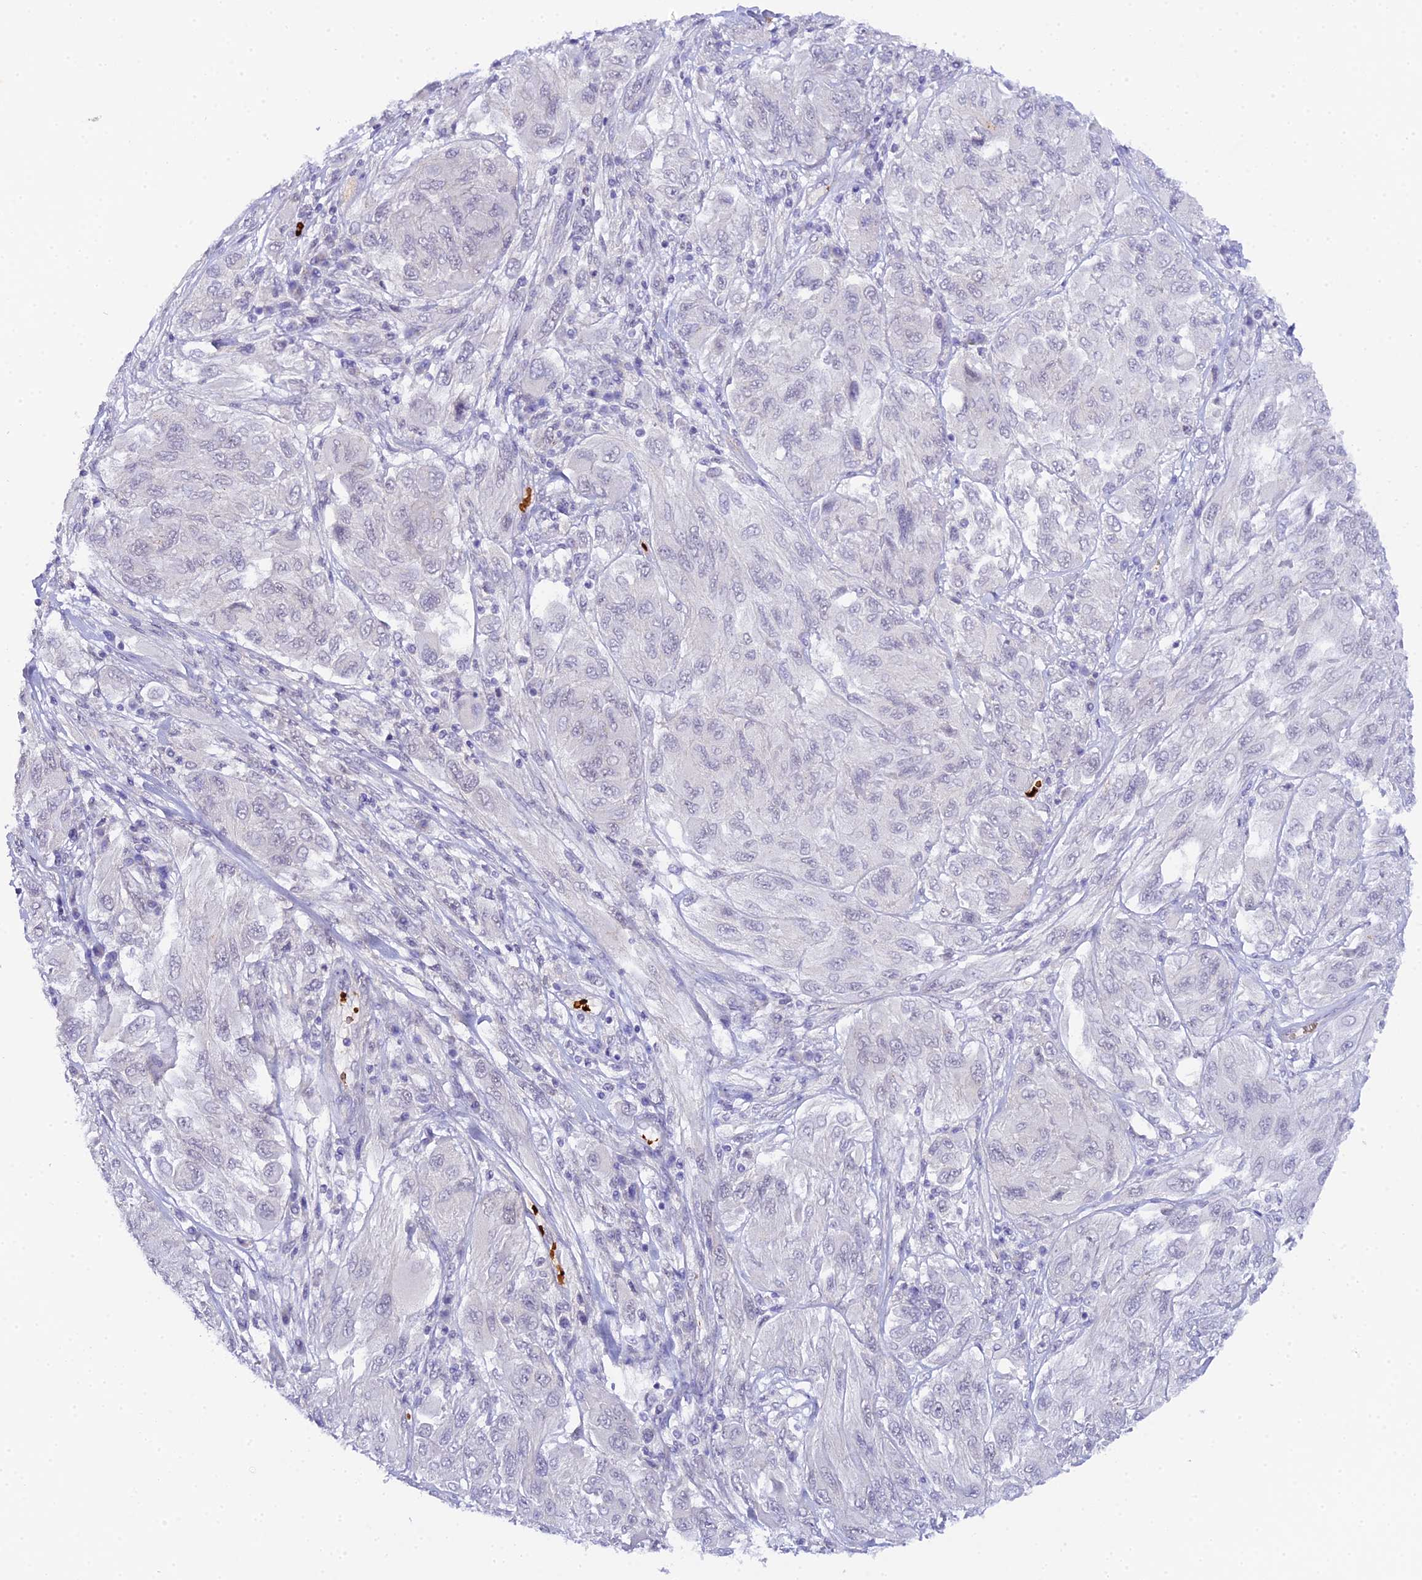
{"staining": {"intensity": "negative", "quantity": "none", "location": "none"}, "tissue": "melanoma", "cell_type": "Tumor cells", "image_type": "cancer", "snomed": [{"axis": "morphology", "description": "Malignant melanoma, NOS"}, {"axis": "topography", "description": "Skin"}], "caption": "Micrograph shows no significant protein staining in tumor cells of melanoma.", "gene": "CFAP45", "patient": {"sex": "female", "age": 91}}